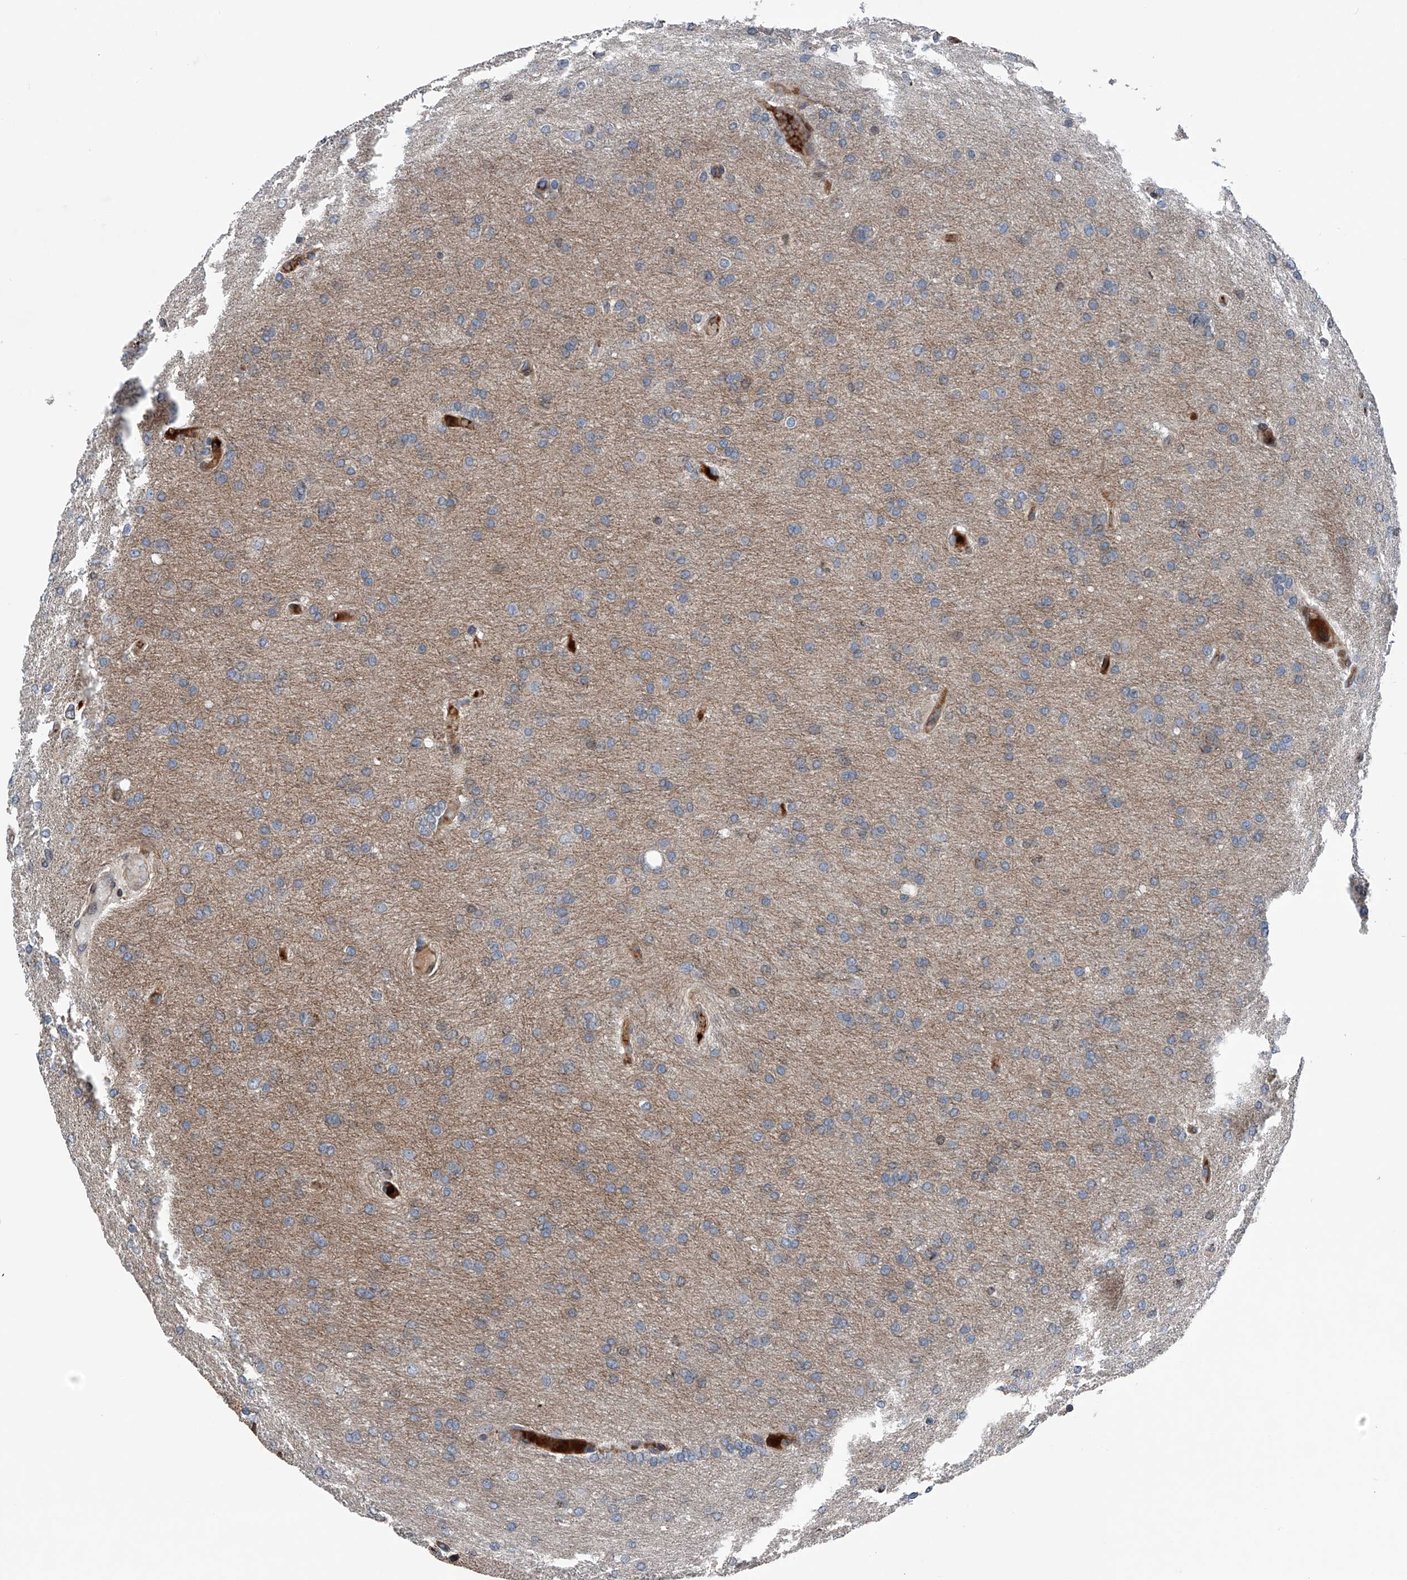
{"staining": {"intensity": "negative", "quantity": "none", "location": "none"}, "tissue": "glioma", "cell_type": "Tumor cells", "image_type": "cancer", "snomed": [{"axis": "morphology", "description": "Glioma, malignant, High grade"}, {"axis": "topography", "description": "Cerebral cortex"}], "caption": "Photomicrograph shows no significant protein positivity in tumor cells of malignant glioma (high-grade).", "gene": "DST", "patient": {"sex": "female", "age": 36}}